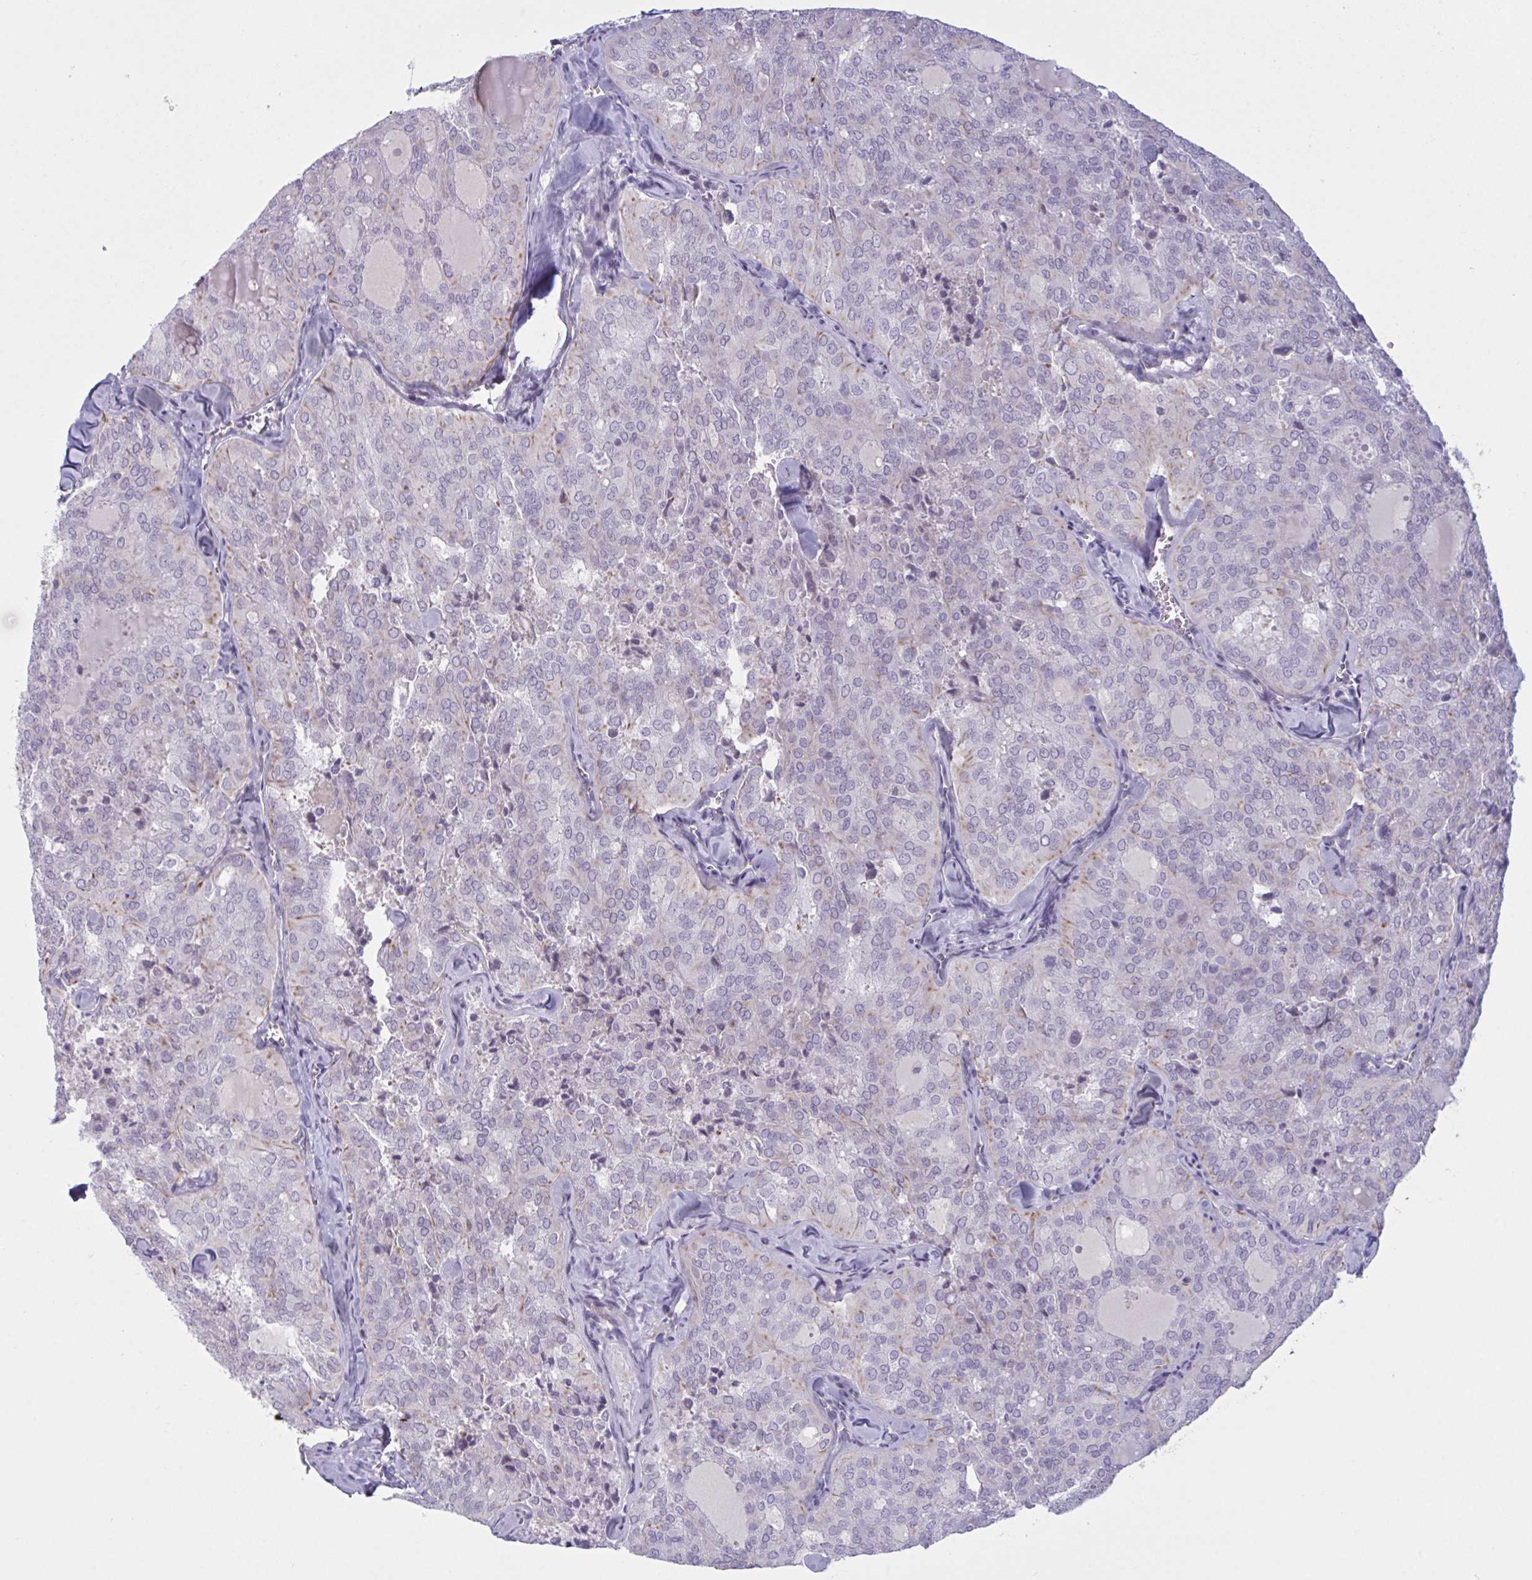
{"staining": {"intensity": "weak", "quantity": "<25%", "location": "cytoplasmic/membranous"}, "tissue": "thyroid cancer", "cell_type": "Tumor cells", "image_type": "cancer", "snomed": [{"axis": "morphology", "description": "Follicular adenoma carcinoma, NOS"}, {"axis": "topography", "description": "Thyroid gland"}], "caption": "The image demonstrates no staining of tumor cells in follicular adenoma carcinoma (thyroid).", "gene": "OR1L3", "patient": {"sex": "male", "age": 75}}